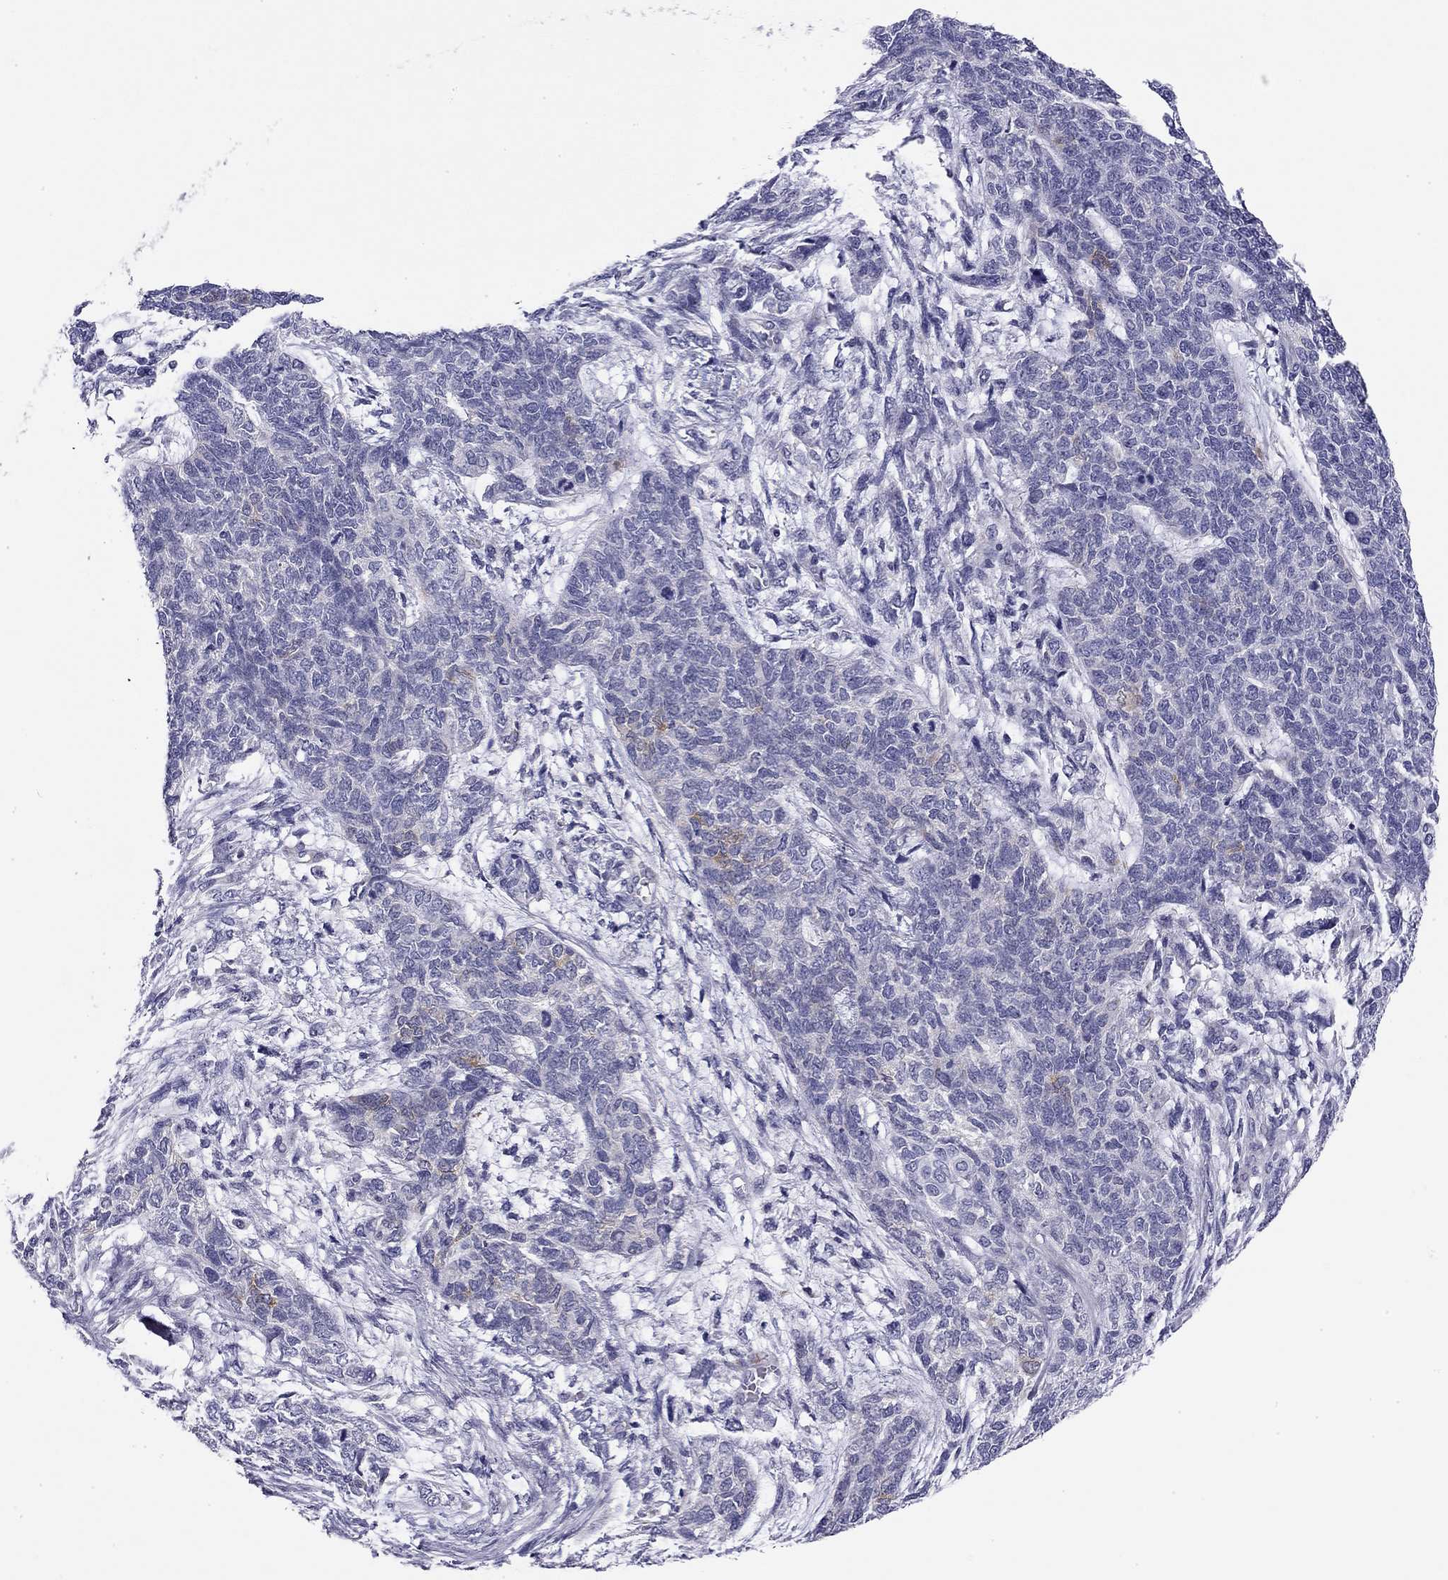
{"staining": {"intensity": "strong", "quantity": "<25%", "location": "cytoplasmic/membranous"}, "tissue": "cervical cancer", "cell_type": "Tumor cells", "image_type": "cancer", "snomed": [{"axis": "morphology", "description": "Squamous cell carcinoma, NOS"}, {"axis": "topography", "description": "Cervix"}], "caption": "Immunohistochemical staining of human cervical cancer reveals medium levels of strong cytoplasmic/membranous protein staining in about <25% of tumor cells. The staining was performed using DAB to visualize the protein expression in brown, while the nuclei were stained in blue with hematoxylin (Magnification: 20x).", "gene": "RTL1", "patient": {"sex": "female", "age": 63}}